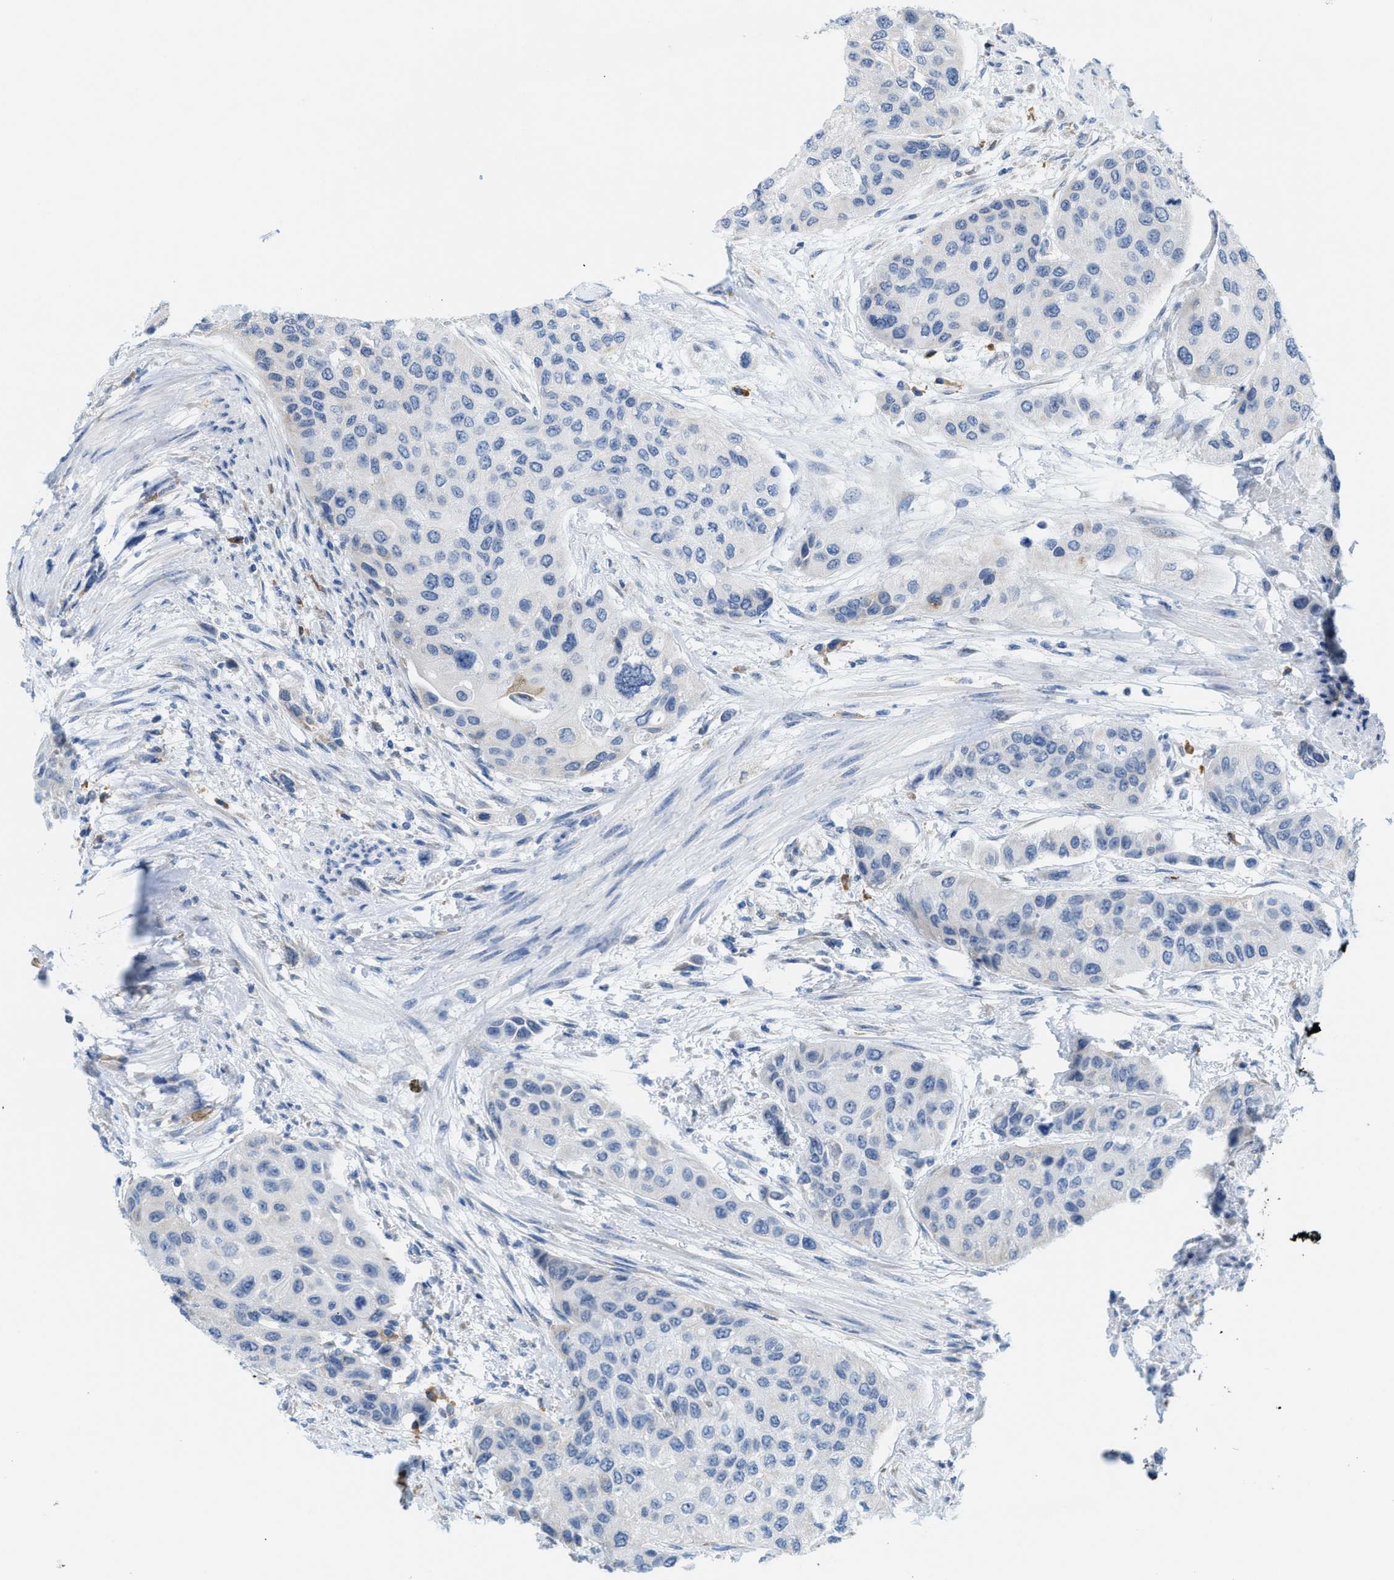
{"staining": {"intensity": "negative", "quantity": "none", "location": "none"}, "tissue": "urothelial cancer", "cell_type": "Tumor cells", "image_type": "cancer", "snomed": [{"axis": "morphology", "description": "Urothelial carcinoma, High grade"}, {"axis": "topography", "description": "Urinary bladder"}], "caption": "Micrograph shows no significant protein expression in tumor cells of urothelial carcinoma (high-grade).", "gene": "KIFC3", "patient": {"sex": "female", "age": 56}}